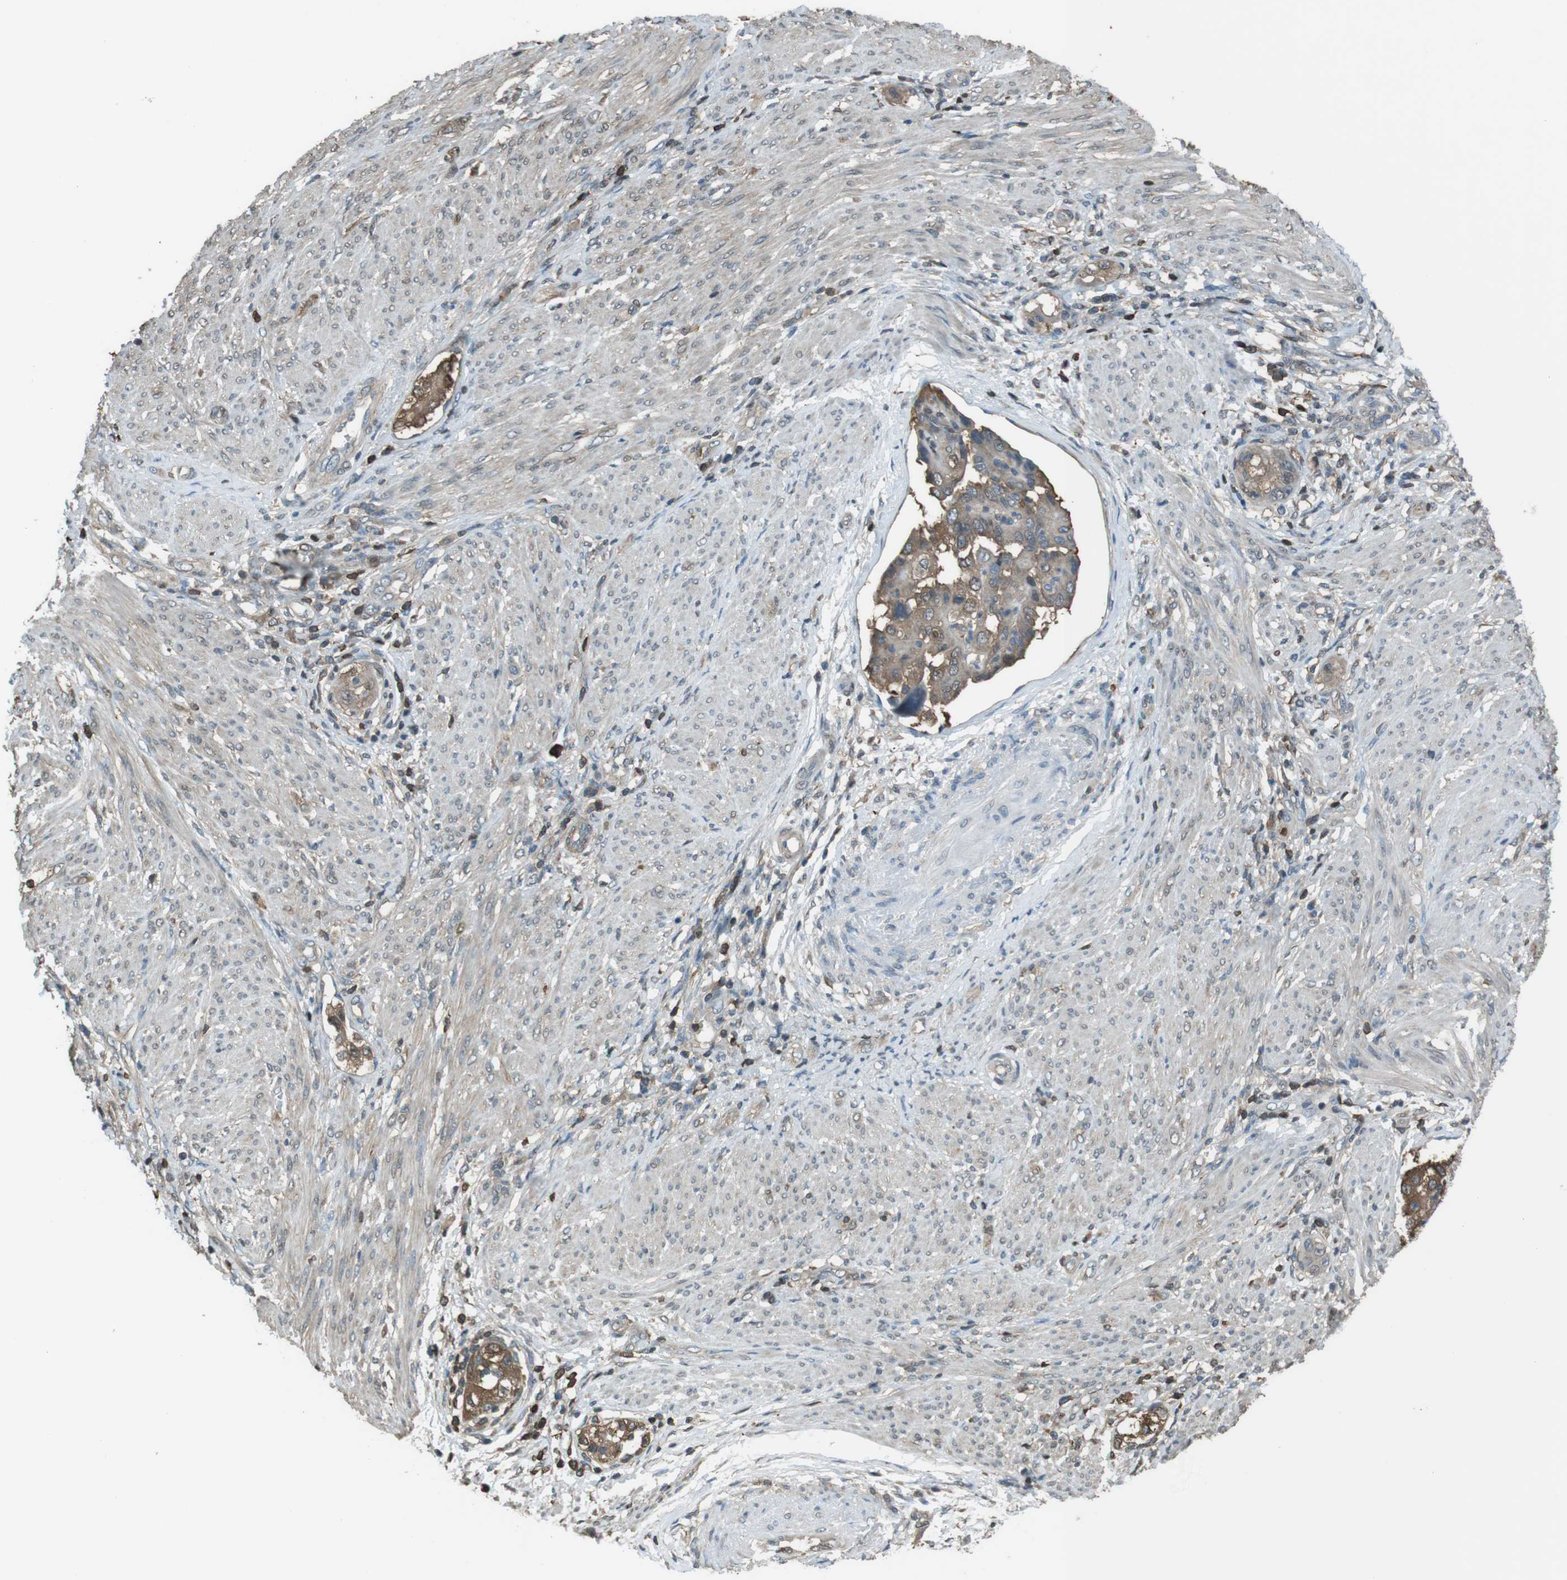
{"staining": {"intensity": "moderate", "quantity": ">75%", "location": "cytoplasmic/membranous"}, "tissue": "endometrial cancer", "cell_type": "Tumor cells", "image_type": "cancer", "snomed": [{"axis": "morphology", "description": "Adenocarcinoma, NOS"}, {"axis": "topography", "description": "Endometrium"}], "caption": "Human endometrial cancer (adenocarcinoma) stained for a protein (brown) reveals moderate cytoplasmic/membranous positive expression in approximately >75% of tumor cells.", "gene": "TWSG1", "patient": {"sex": "female", "age": 85}}